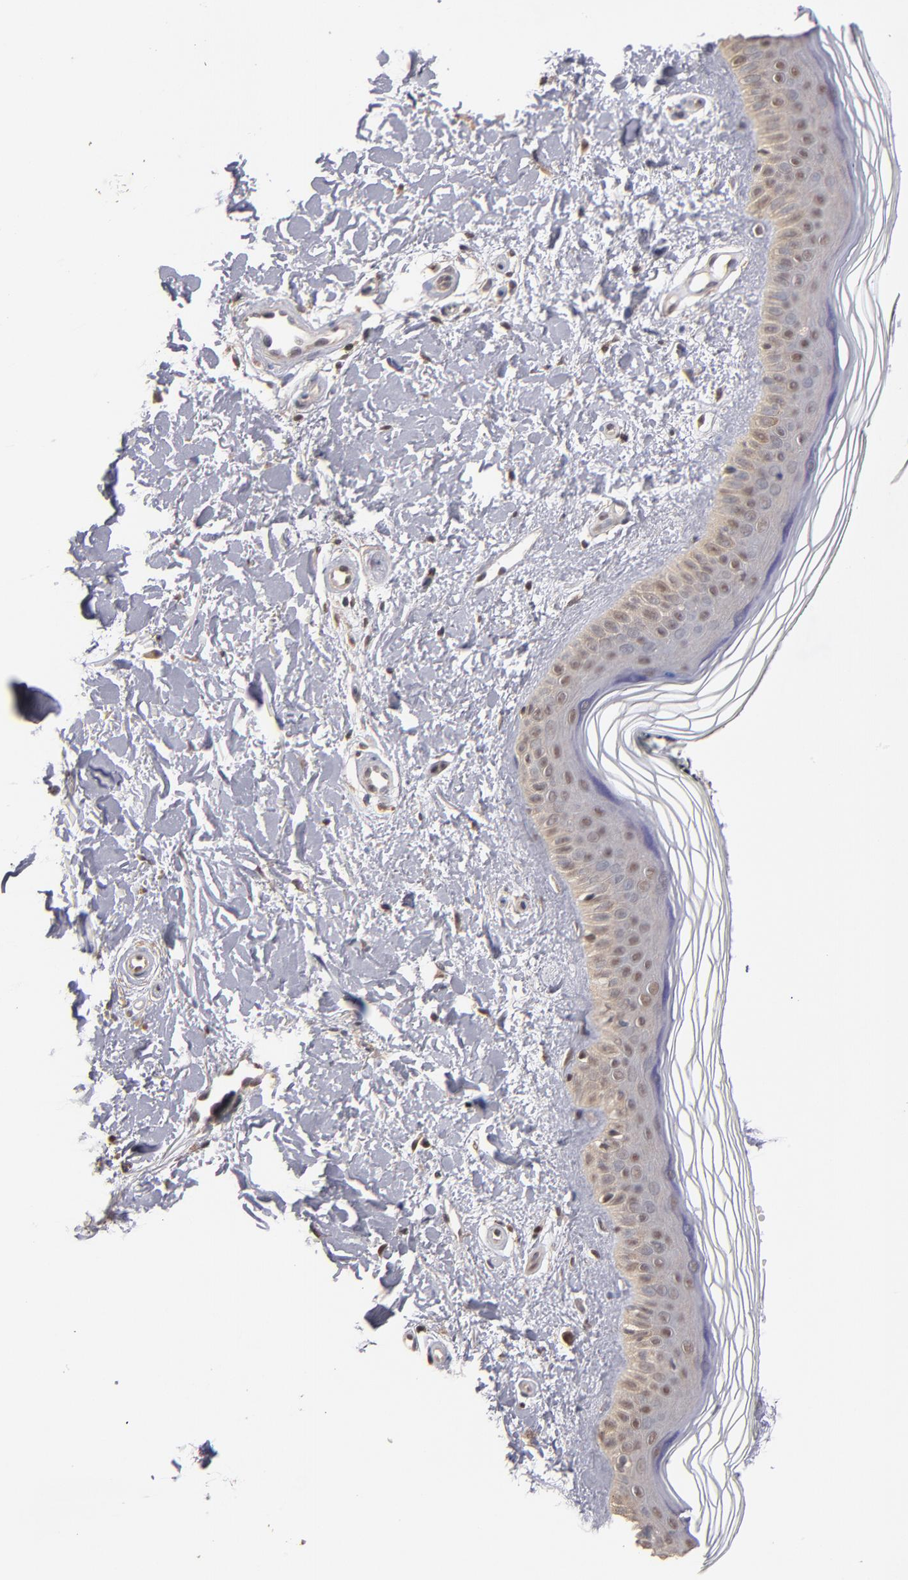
{"staining": {"intensity": "negative", "quantity": "none", "location": "none"}, "tissue": "skin", "cell_type": "Fibroblasts", "image_type": "normal", "snomed": [{"axis": "morphology", "description": "Normal tissue, NOS"}, {"axis": "topography", "description": "Skin"}], "caption": "The immunohistochemistry (IHC) micrograph has no significant staining in fibroblasts of skin. (Brightfield microscopy of DAB immunohistochemistry at high magnification).", "gene": "PSMD10", "patient": {"sex": "female", "age": 19}}